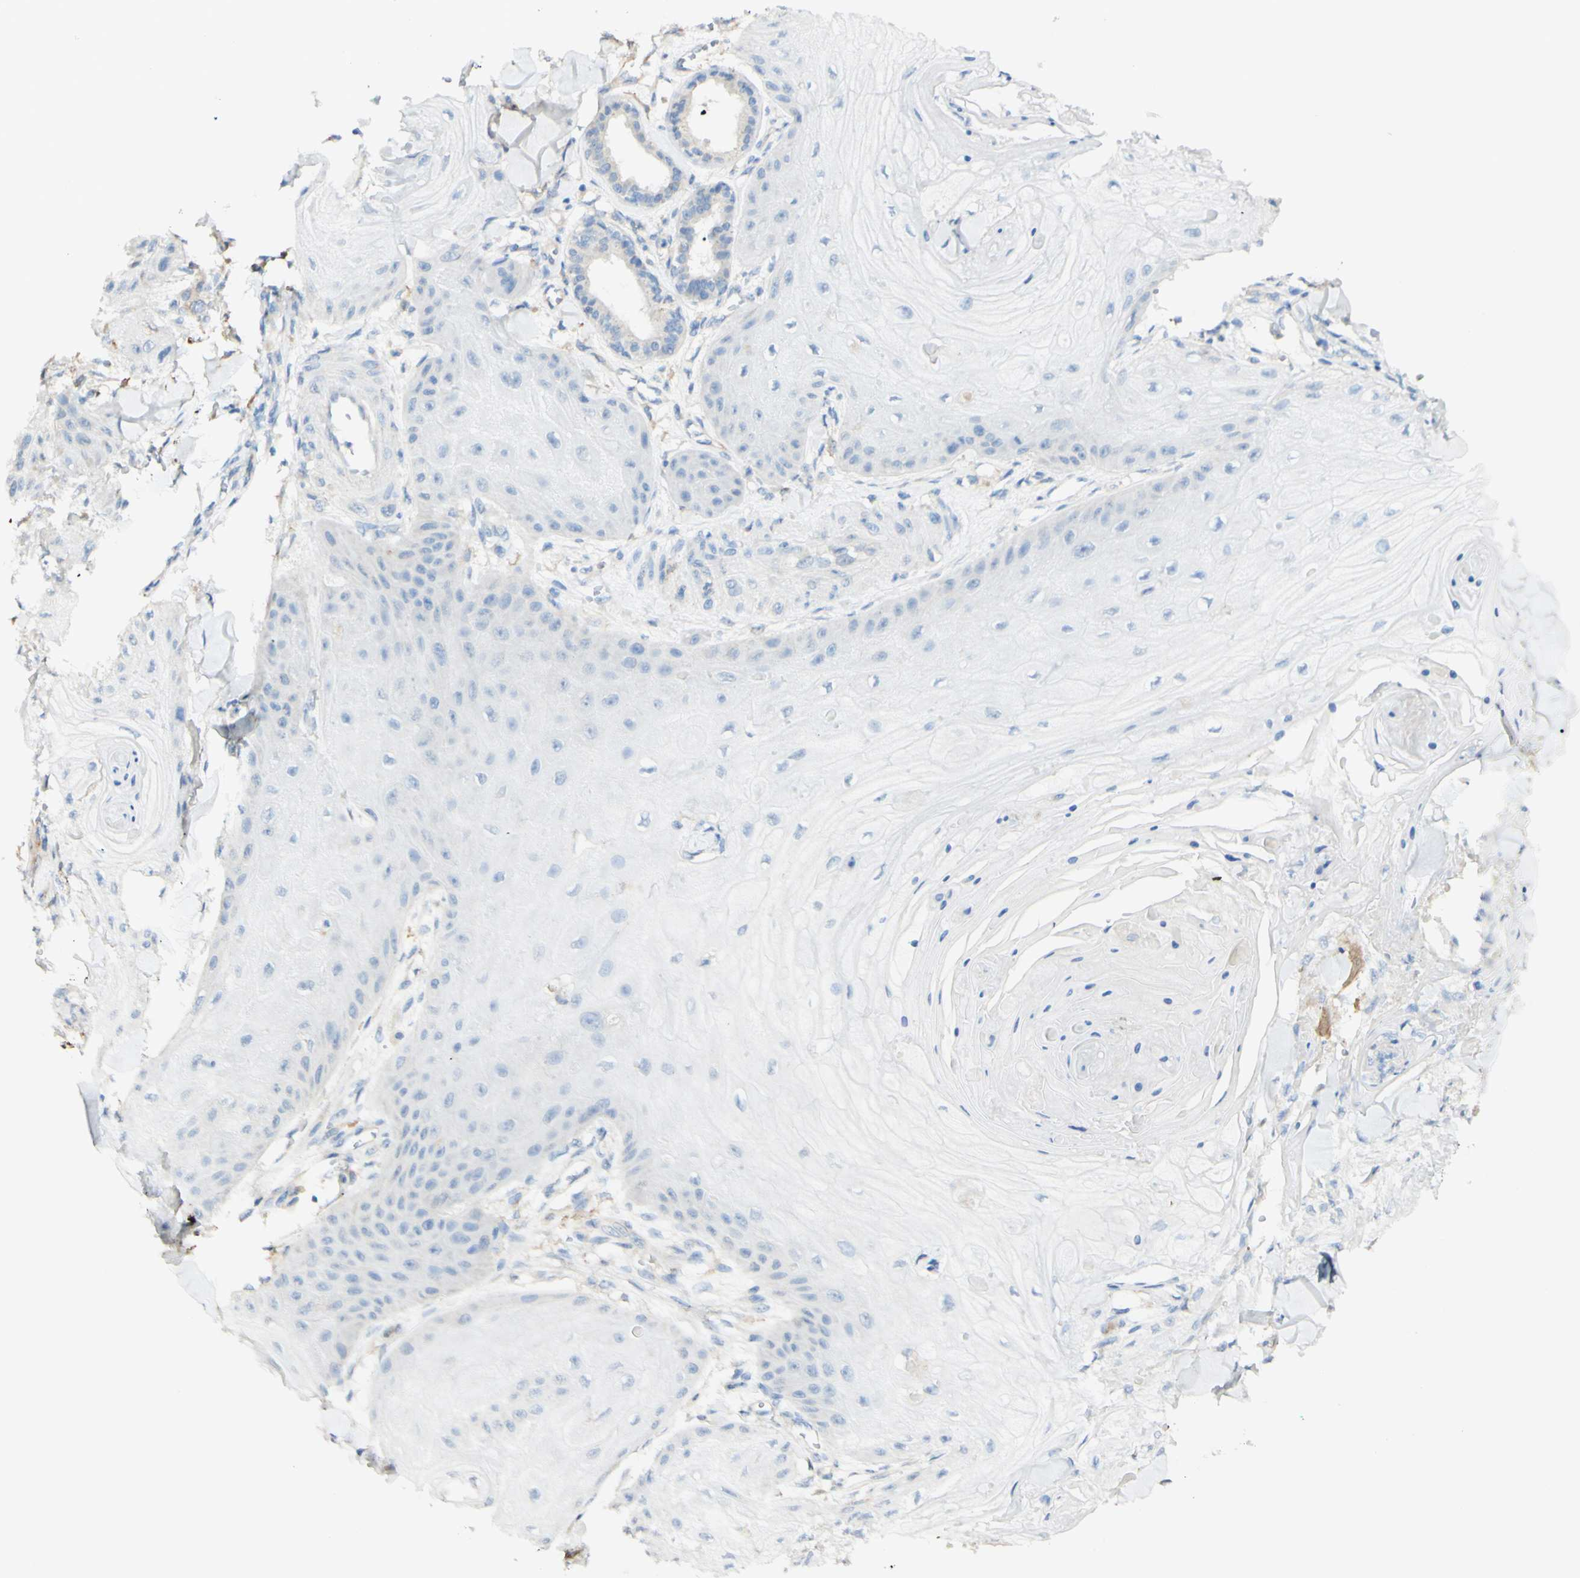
{"staining": {"intensity": "negative", "quantity": "none", "location": "none"}, "tissue": "skin cancer", "cell_type": "Tumor cells", "image_type": "cancer", "snomed": [{"axis": "morphology", "description": "Squamous cell carcinoma, NOS"}, {"axis": "topography", "description": "Skin"}], "caption": "DAB immunohistochemical staining of skin cancer (squamous cell carcinoma) reveals no significant positivity in tumor cells.", "gene": "FCGRT", "patient": {"sex": "male", "age": 74}}